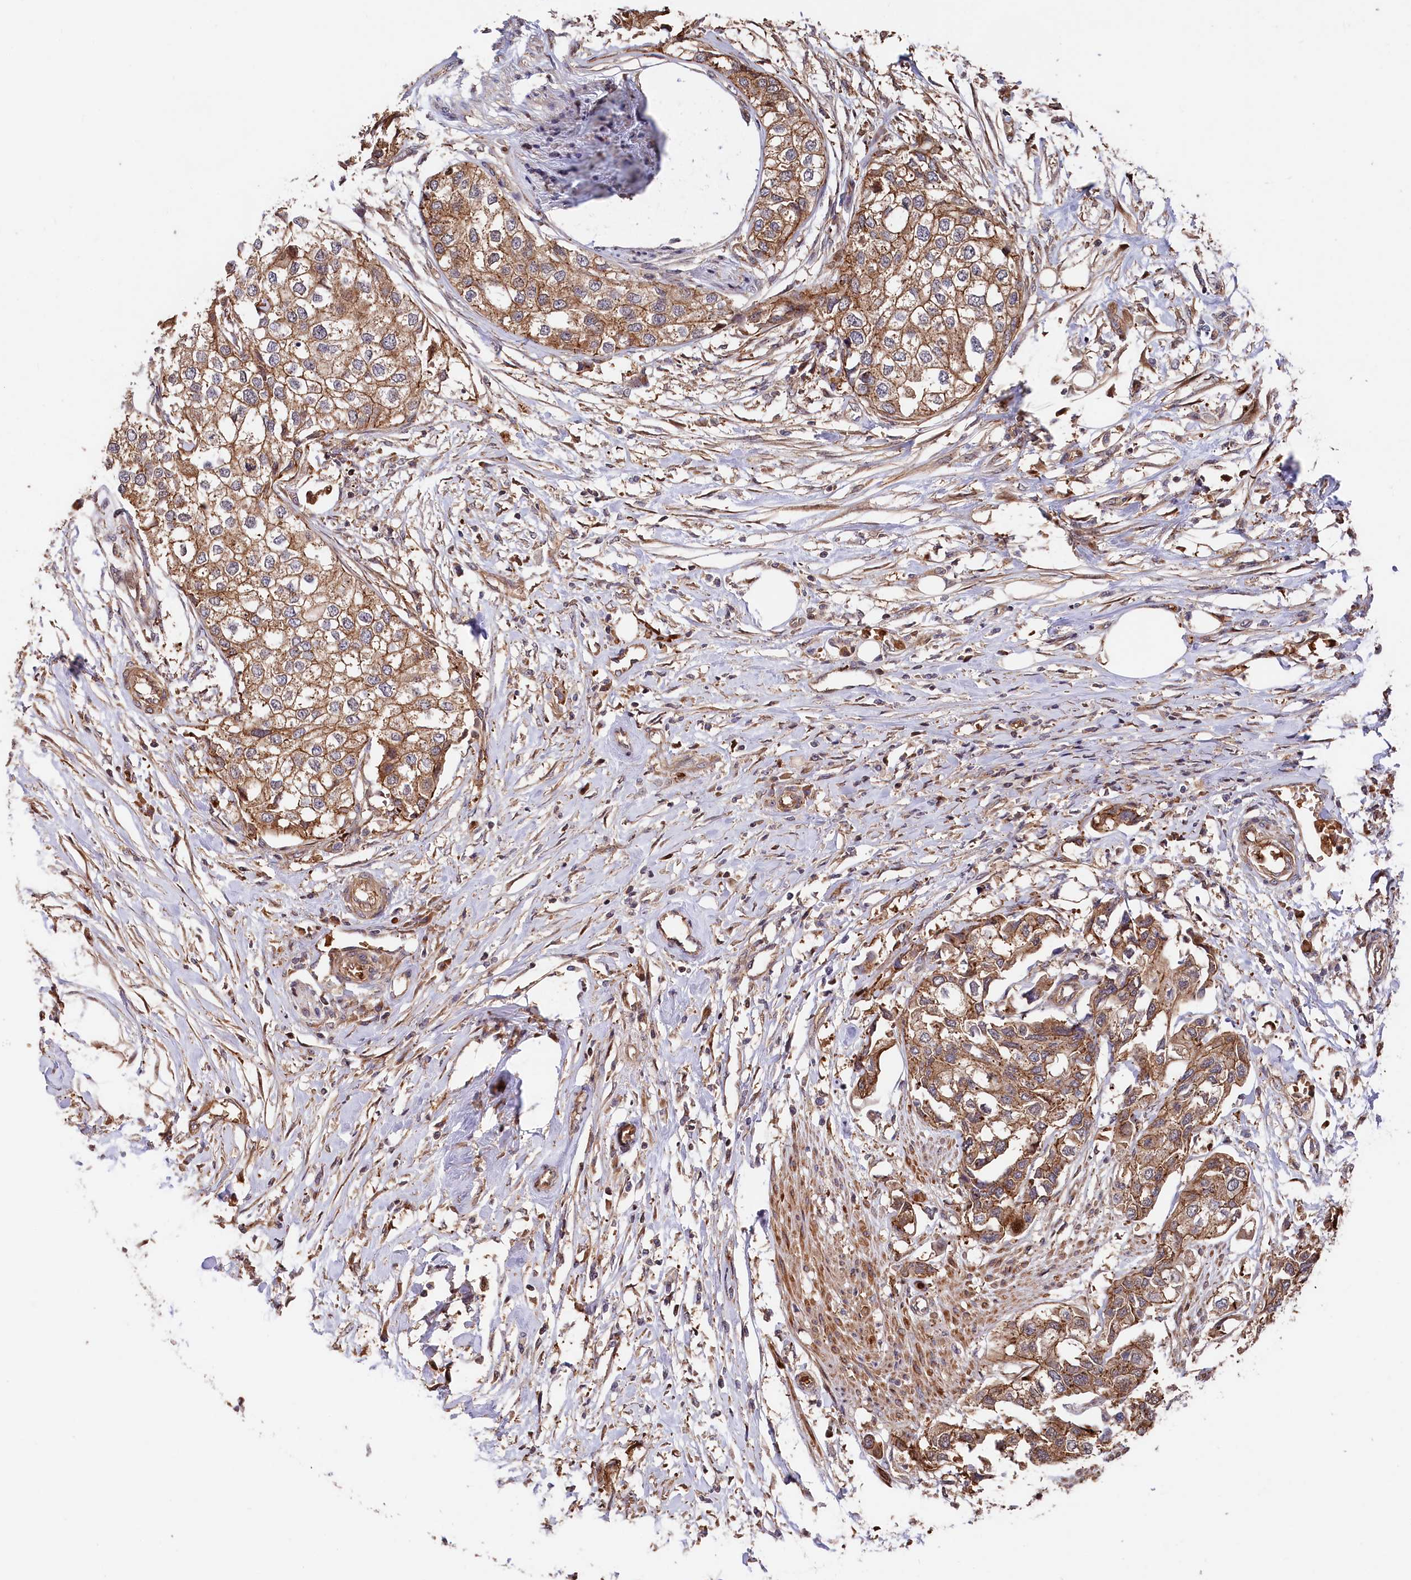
{"staining": {"intensity": "moderate", "quantity": ">75%", "location": "cytoplasmic/membranous"}, "tissue": "urothelial cancer", "cell_type": "Tumor cells", "image_type": "cancer", "snomed": [{"axis": "morphology", "description": "Urothelial carcinoma, High grade"}, {"axis": "topography", "description": "Urinary bladder"}], "caption": "A brown stain shows moderate cytoplasmic/membranous staining of a protein in urothelial cancer tumor cells. The staining was performed using DAB to visualize the protein expression in brown, while the nuclei were stained in blue with hematoxylin (Magnification: 20x).", "gene": "TNKS1BP1", "patient": {"sex": "male", "age": 64}}